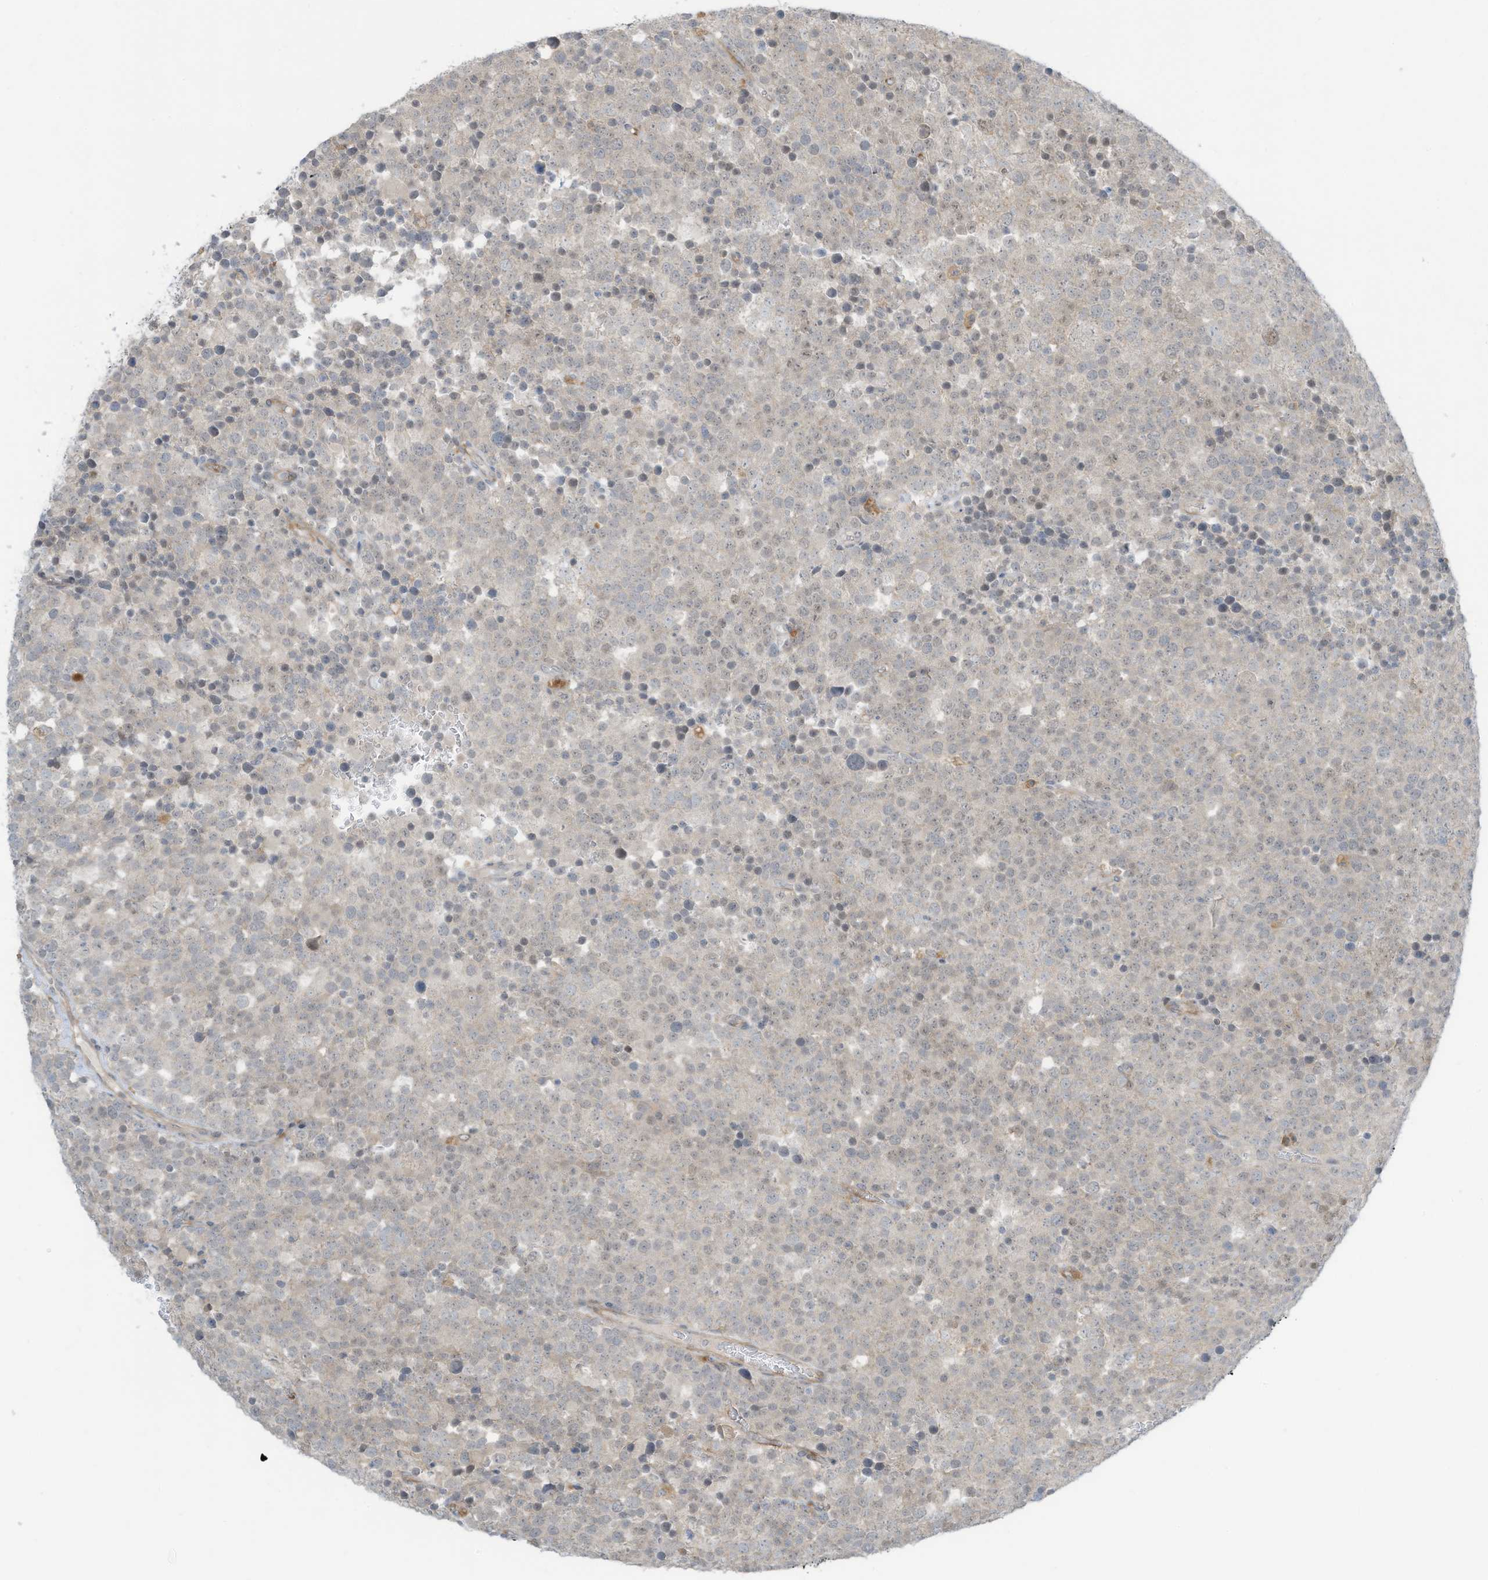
{"staining": {"intensity": "negative", "quantity": "none", "location": "none"}, "tissue": "testis cancer", "cell_type": "Tumor cells", "image_type": "cancer", "snomed": [{"axis": "morphology", "description": "Seminoma, NOS"}, {"axis": "topography", "description": "Testis"}], "caption": "Seminoma (testis) was stained to show a protein in brown. There is no significant positivity in tumor cells.", "gene": "DZIP3", "patient": {"sex": "male", "age": 71}}